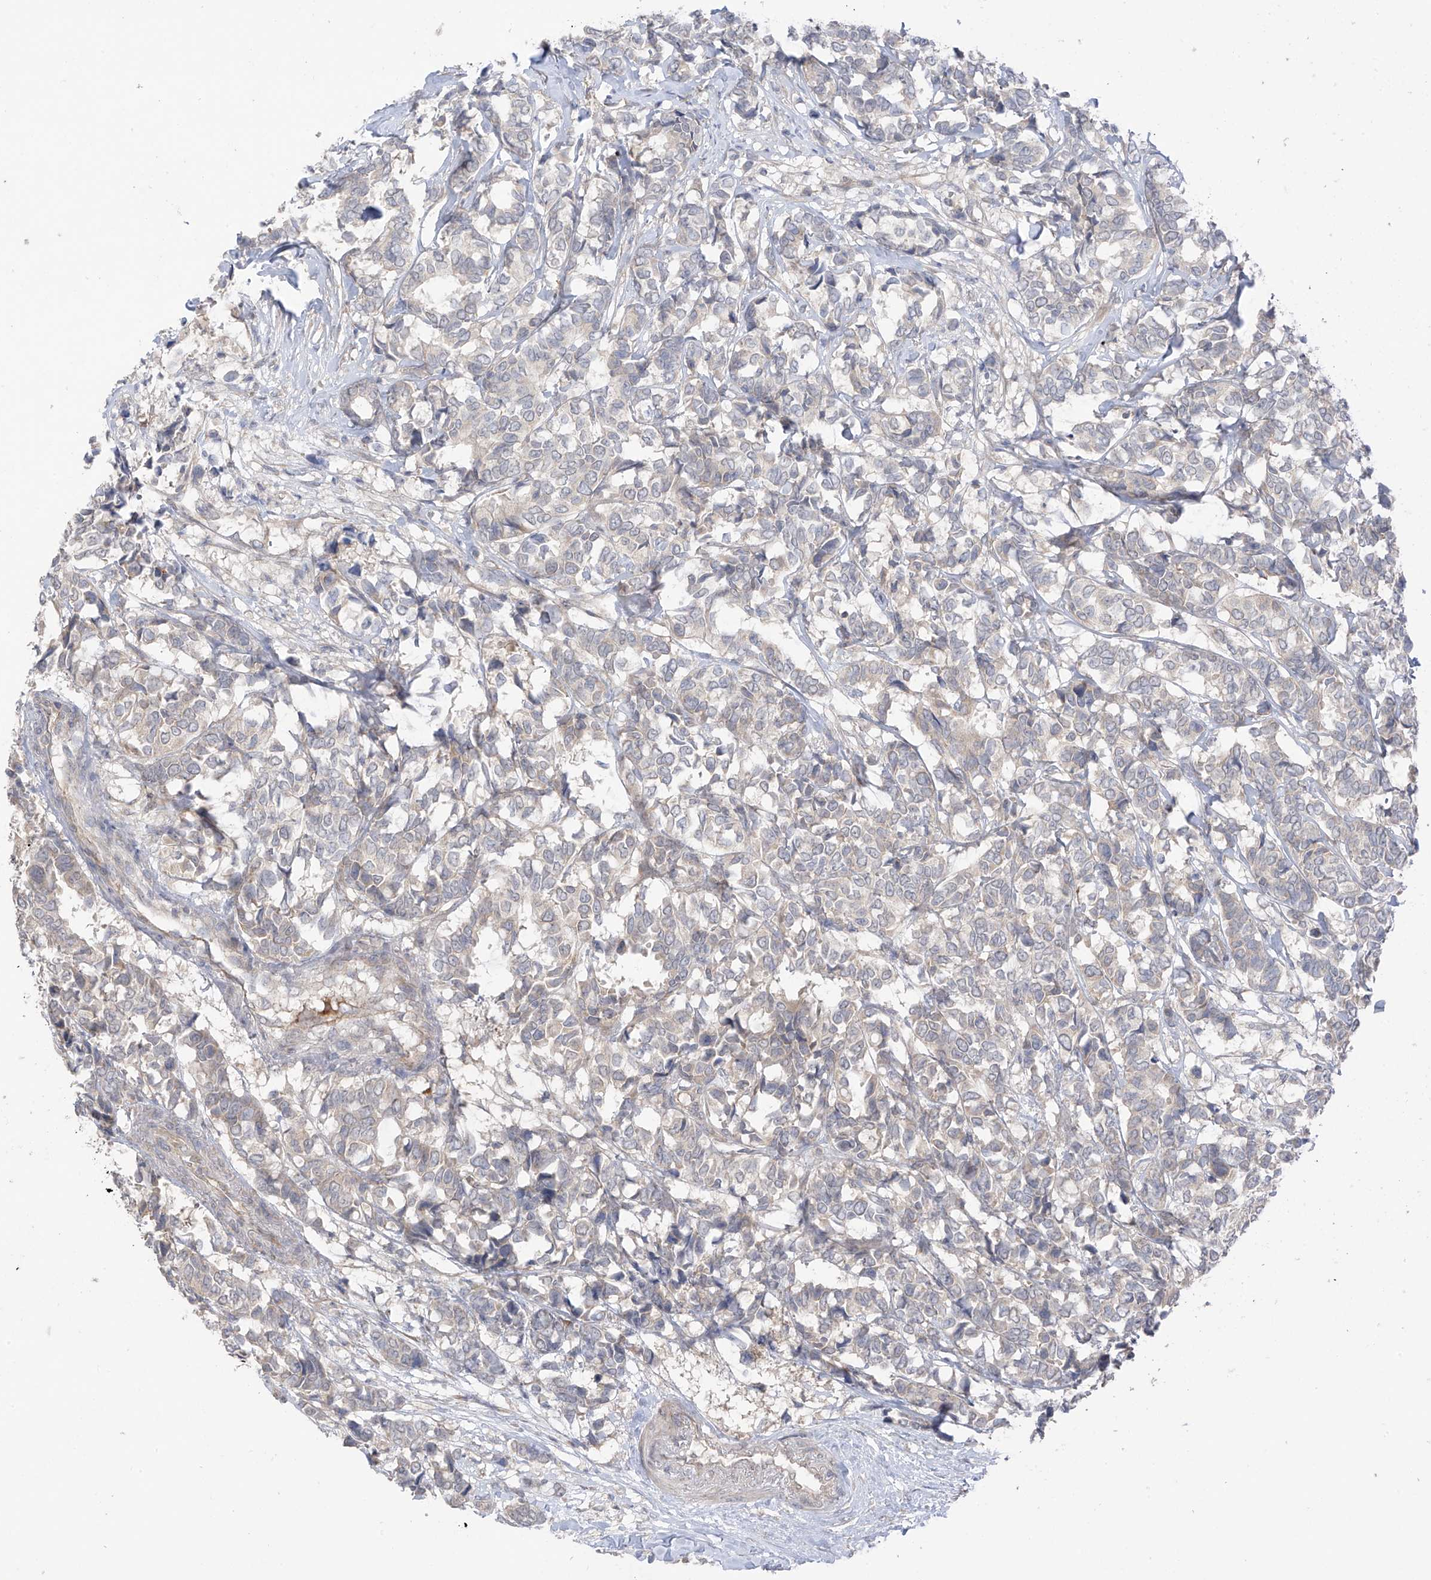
{"staining": {"intensity": "negative", "quantity": "none", "location": "none"}, "tissue": "breast cancer", "cell_type": "Tumor cells", "image_type": "cancer", "snomed": [{"axis": "morphology", "description": "Duct carcinoma"}, {"axis": "topography", "description": "Breast"}], "caption": "The photomicrograph reveals no staining of tumor cells in breast infiltrating ductal carcinoma.", "gene": "NALCN", "patient": {"sex": "female", "age": 87}}